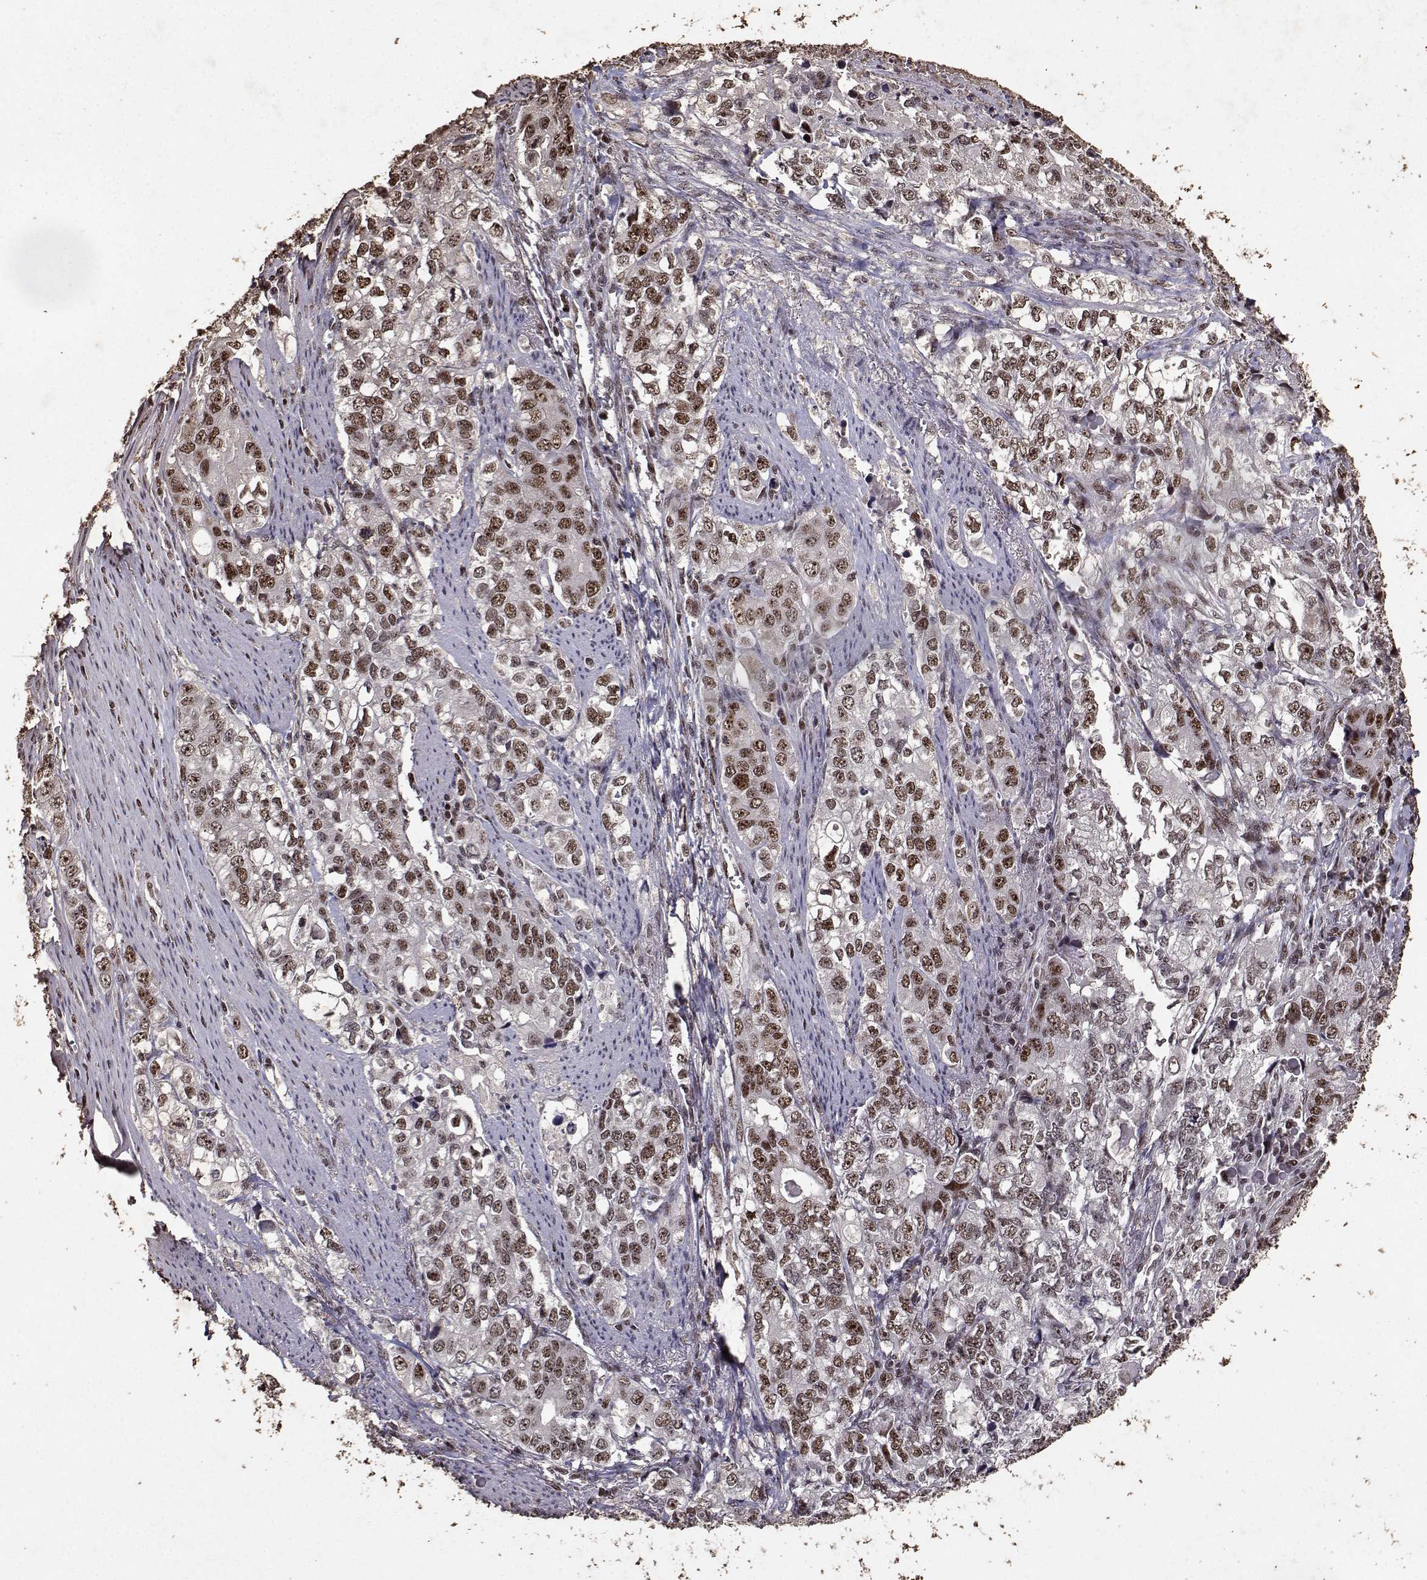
{"staining": {"intensity": "moderate", "quantity": ">75%", "location": "nuclear"}, "tissue": "stomach cancer", "cell_type": "Tumor cells", "image_type": "cancer", "snomed": [{"axis": "morphology", "description": "Adenocarcinoma, NOS"}, {"axis": "topography", "description": "Stomach, lower"}], "caption": "Stomach cancer stained with a brown dye displays moderate nuclear positive staining in about >75% of tumor cells.", "gene": "TOE1", "patient": {"sex": "female", "age": 72}}